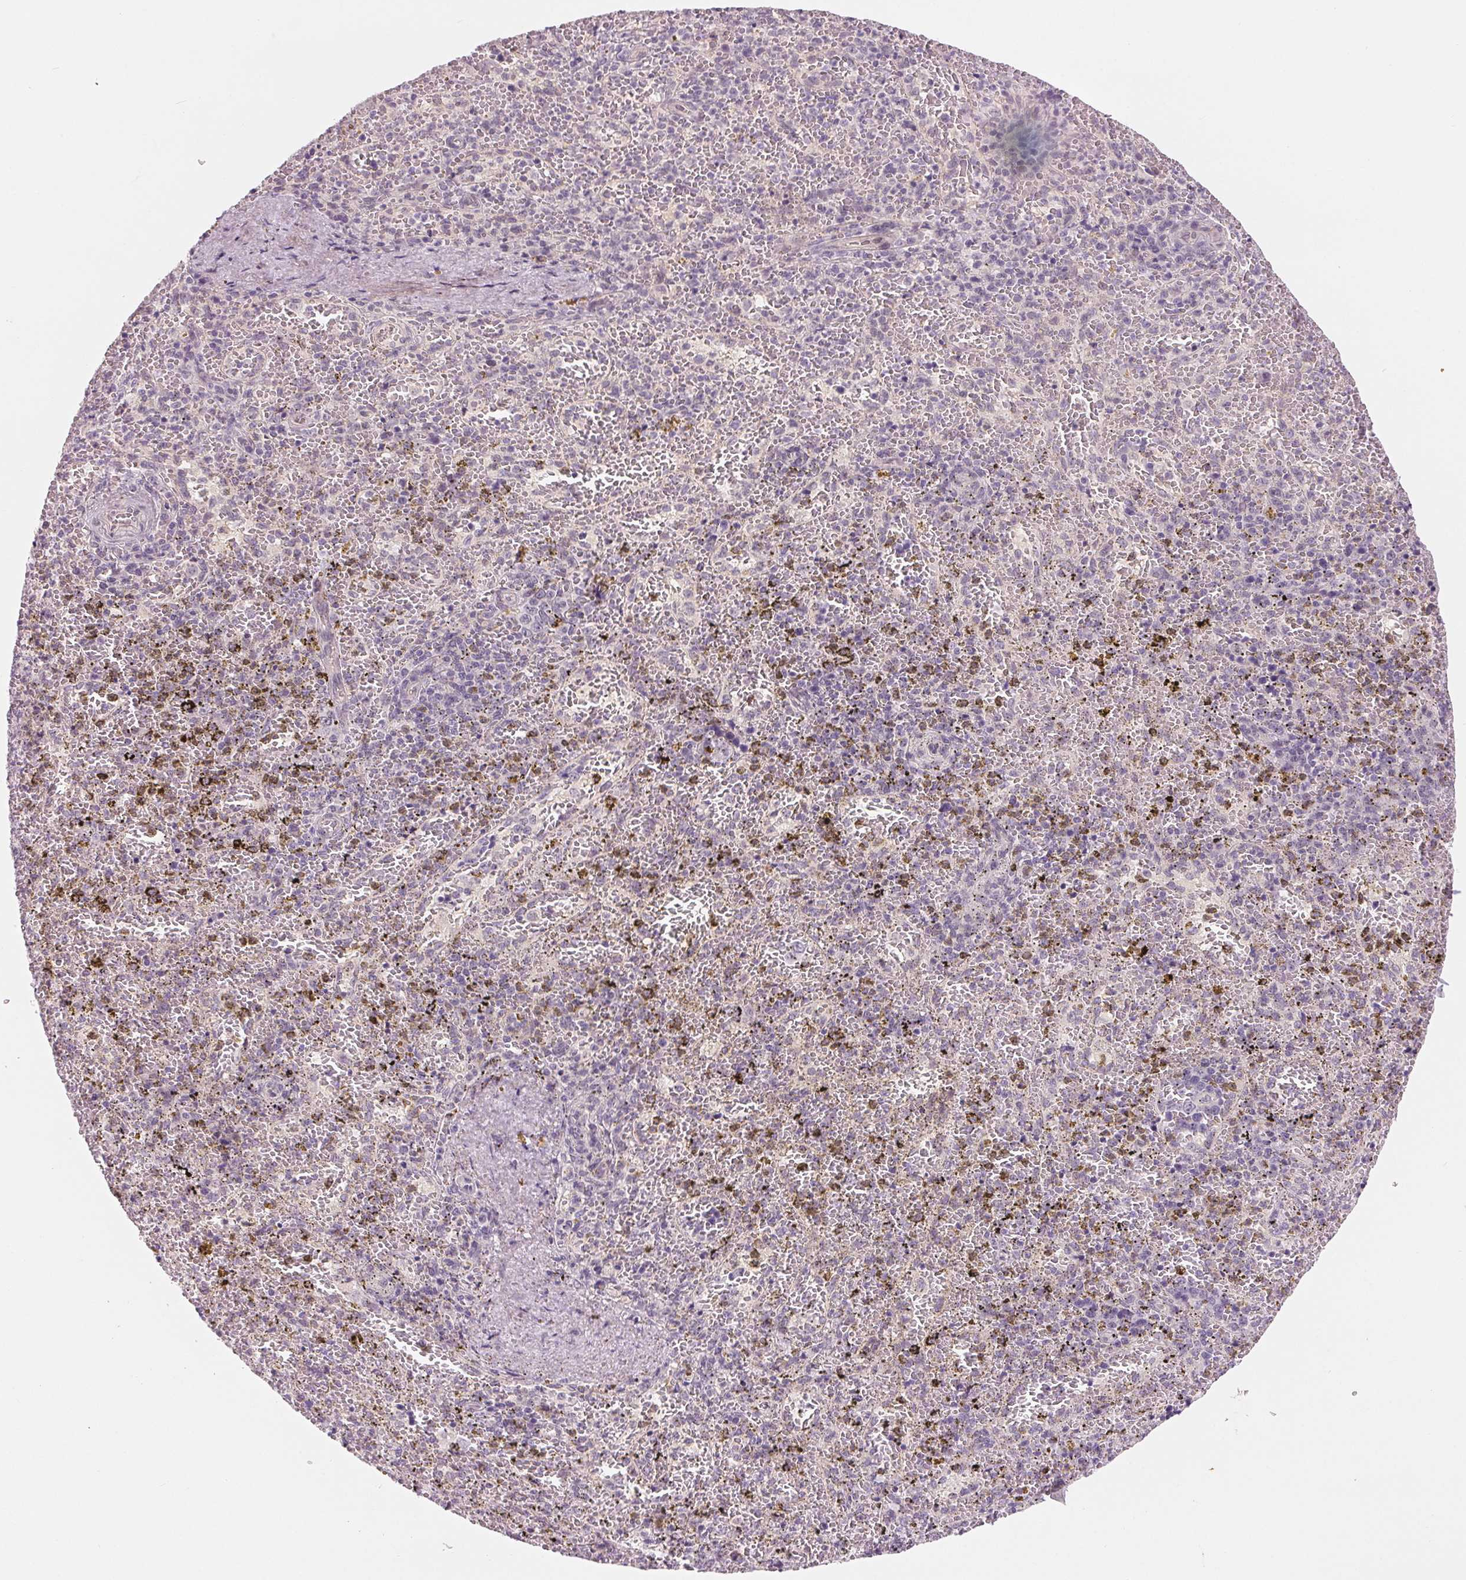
{"staining": {"intensity": "negative", "quantity": "none", "location": "none"}, "tissue": "spleen", "cell_type": "Cells in red pulp", "image_type": "normal", "snomed": [{"axis": "morphology", "description": "Normal tissue, NOS"}, {"axis": "topography", "description": "Spleen"}], "caption": "Human spleen stained for a protein using immunohistochemistry (IHC) reveals no staining in cells in red pulp.", "gene": "CFC1B", "patient": {"sex": "female", "age": 50}}